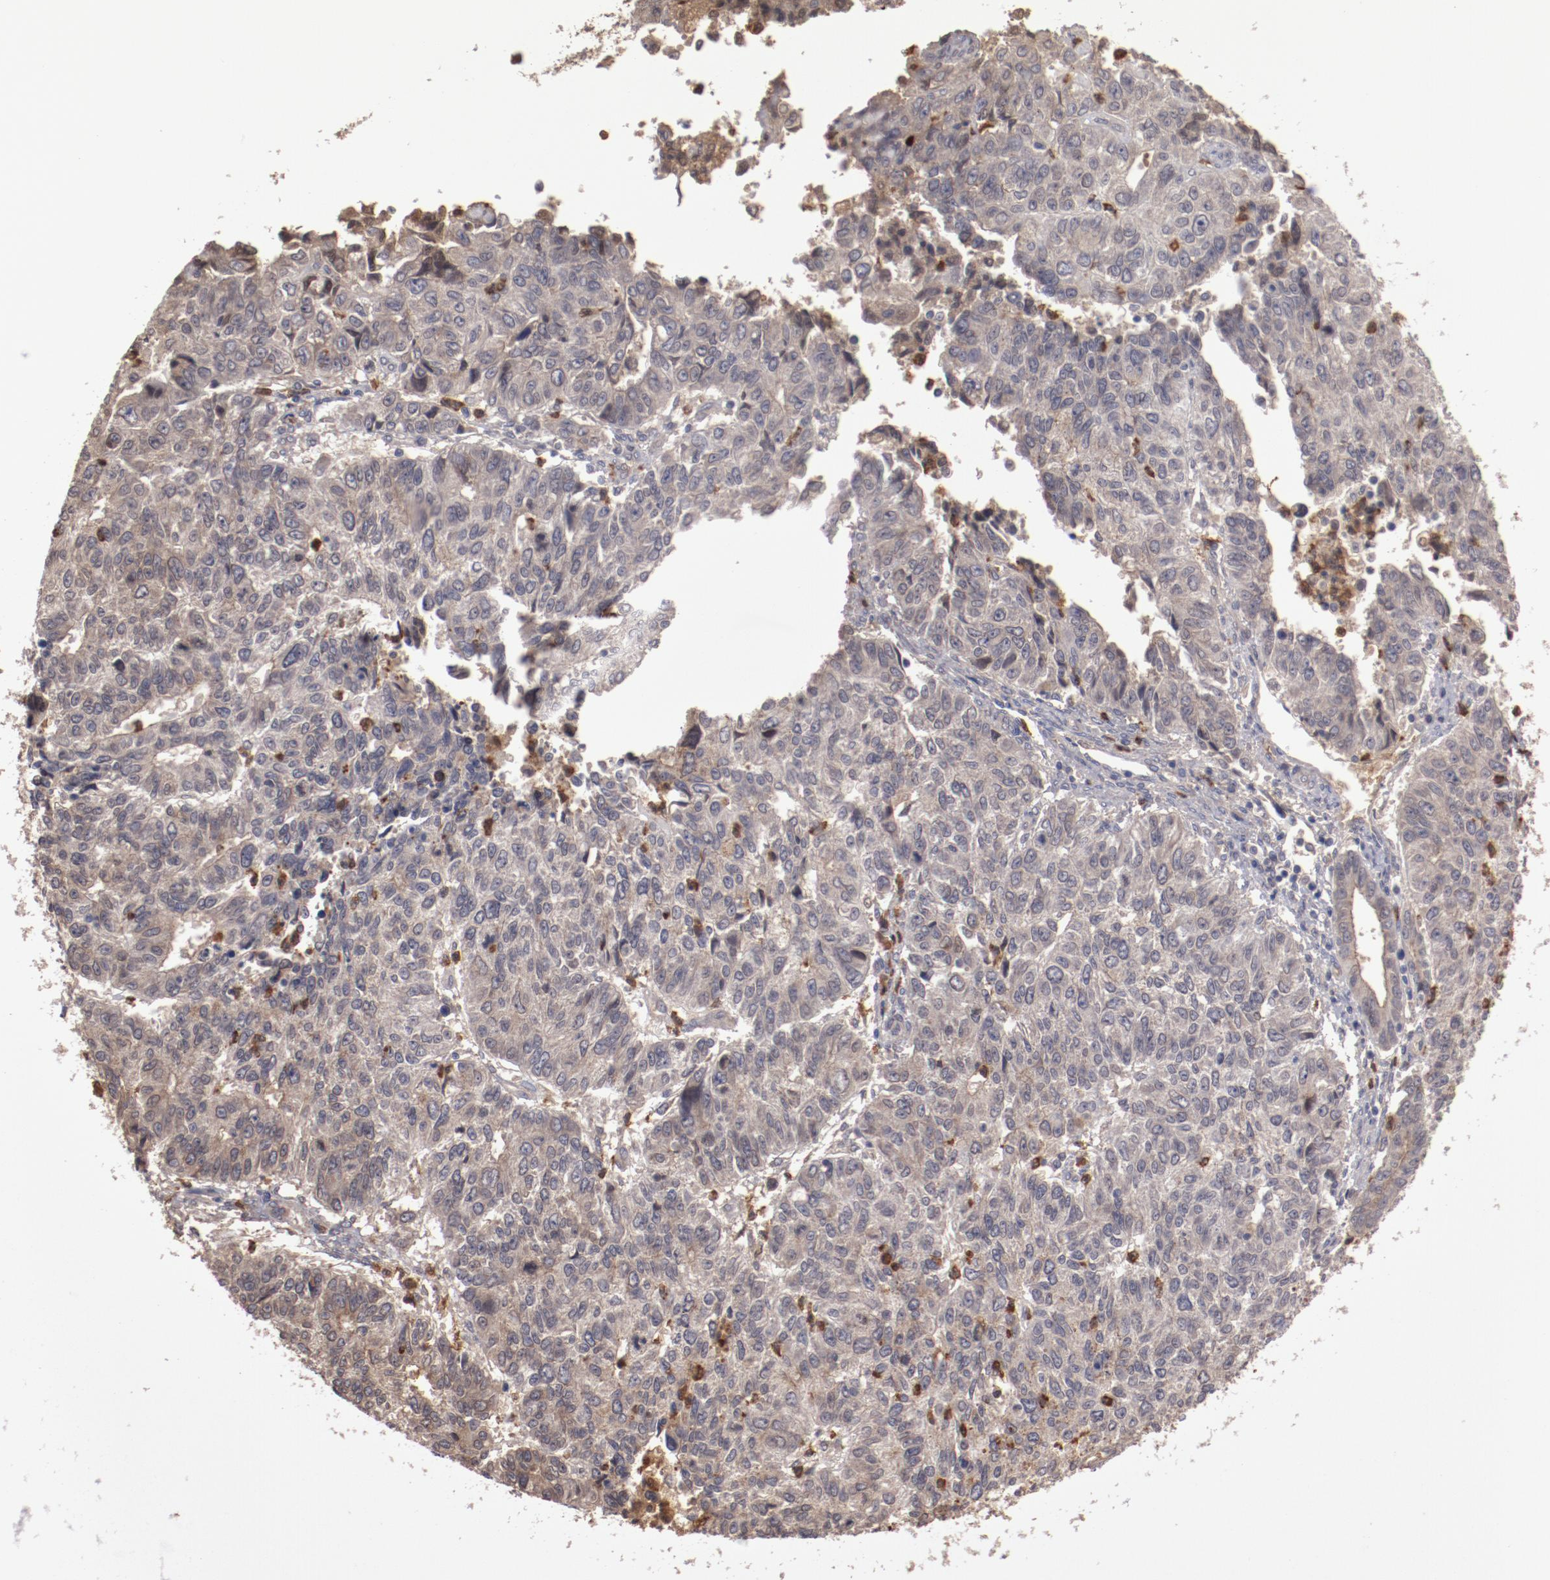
{"staining": {"intensity": "weak", "quantity": "25%-75%", "location": "cytoplasmic/membranous"}, "tissue": "endometrial cancer", "cell_type": "Tumor cells", "image_type": "cancer", "snomed": [{"axis": "morphology", "description": "Adenocarcinoma, NOS"}, {"axis": "topography", "description": "Endometrium"}], "caption": "There is low levels of weak cytoplasmic/membranous expression in tumor cells of adenocarcinoma (endometrial), as demonstrated by immunohistochemical staining (brown color).", "gene": "SERPINA7", "patient": {"sex": "female", "age": 42}}